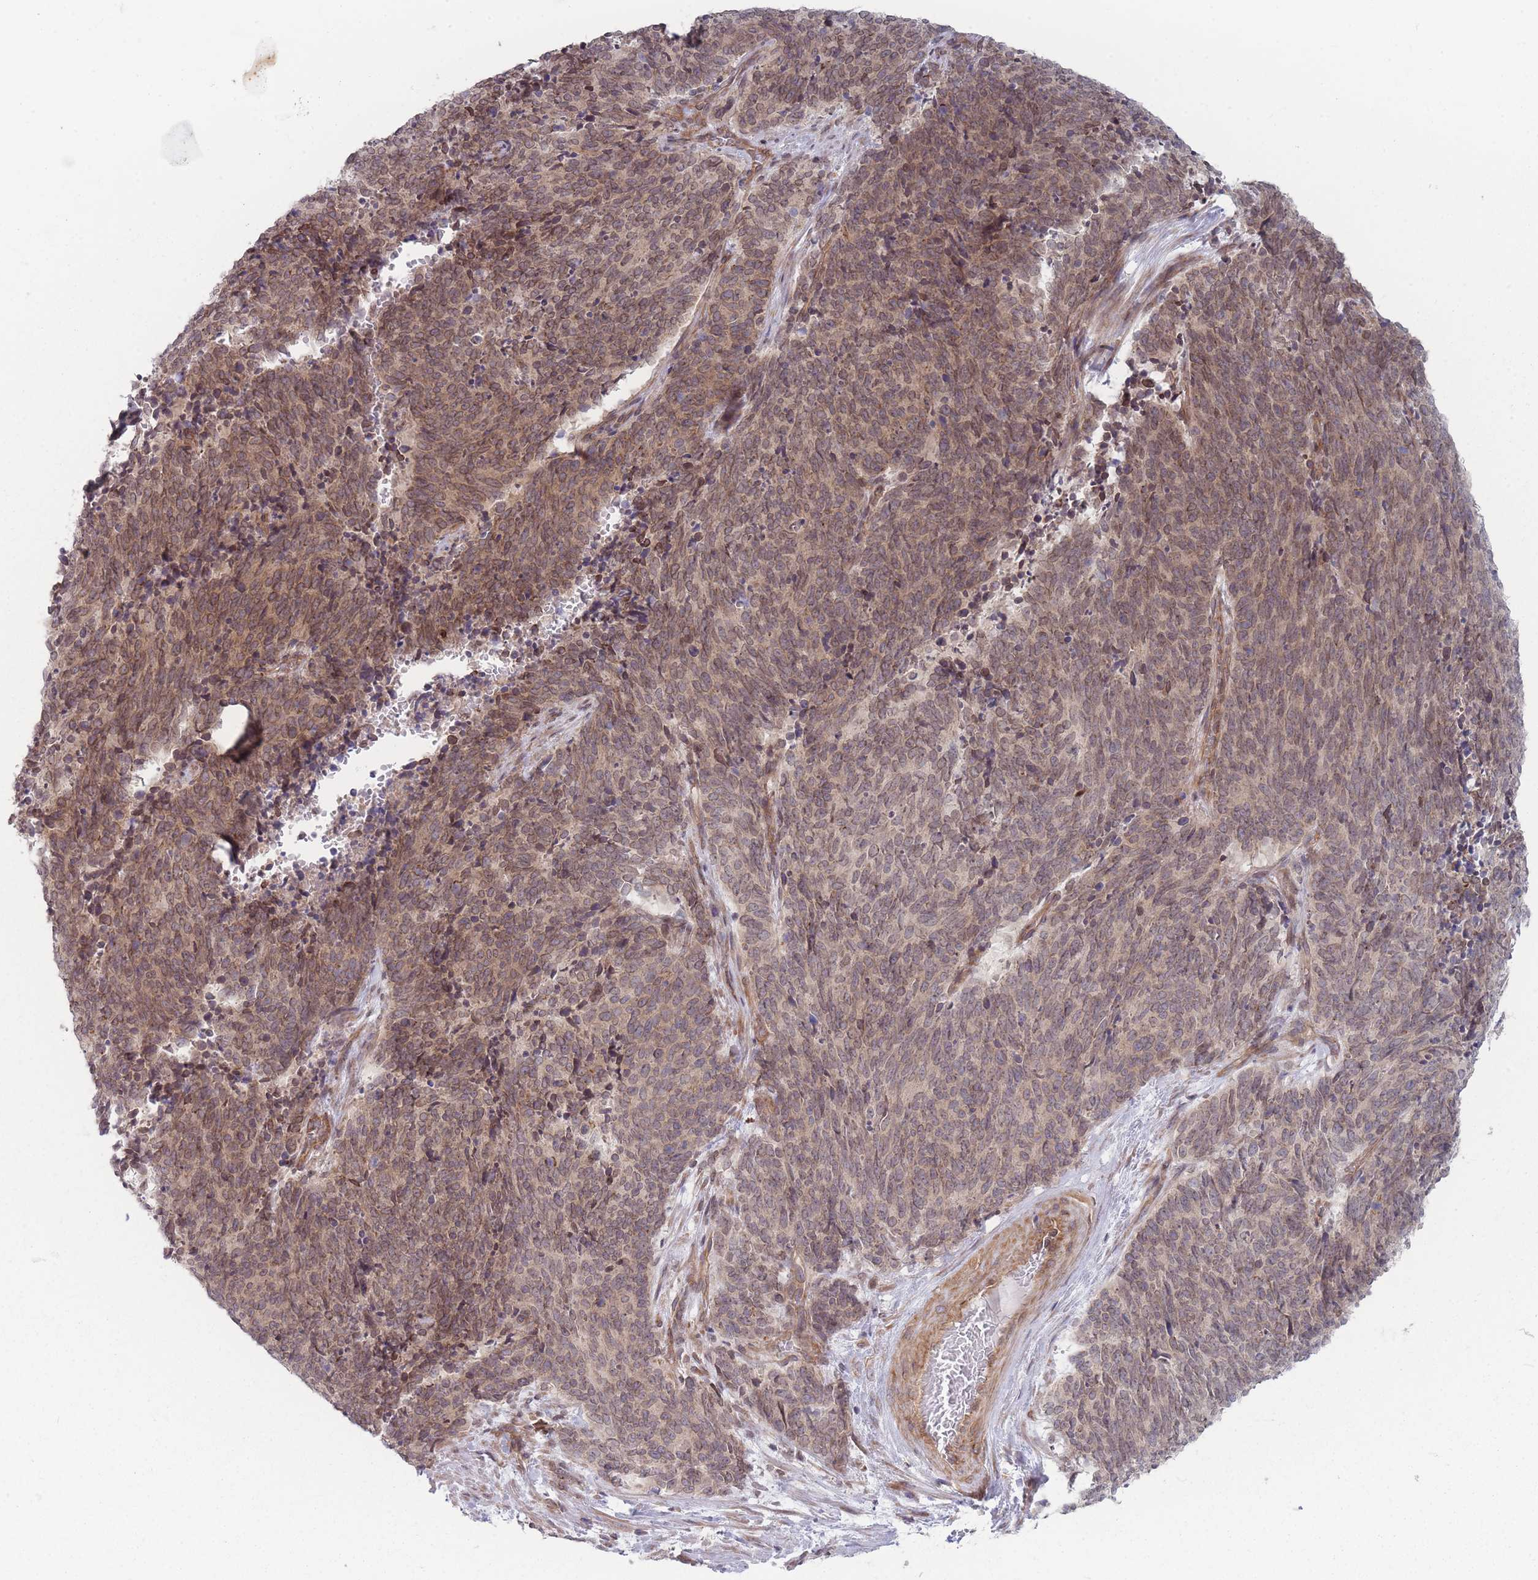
{"staining": {"intensity": "weak", "quantity": ">75%", "location": "cytoplasmic/membranous,nuclear"}, "tissue": "cervical cancer", "cell_type": "Tumor cells", "image_type": "cancer", "snomed": [{"axis": "morphology", "description": "Squamous cell carcinoma, NOS"}, {"axis": "topography", "description": "Cervix"}], "caption": "An immunohistochemistry (IHC) image of neoplastic tissue is shown. Protein staining in brown highlights weak cytoplasmic/membranous and nuclear positivity in cervical cancer within tumor cells. (brown staining indicates protein expression, while blue staining denotes nuclei).", "gene": "VRK2", "patient": {"sex": "female", "age": 29}}